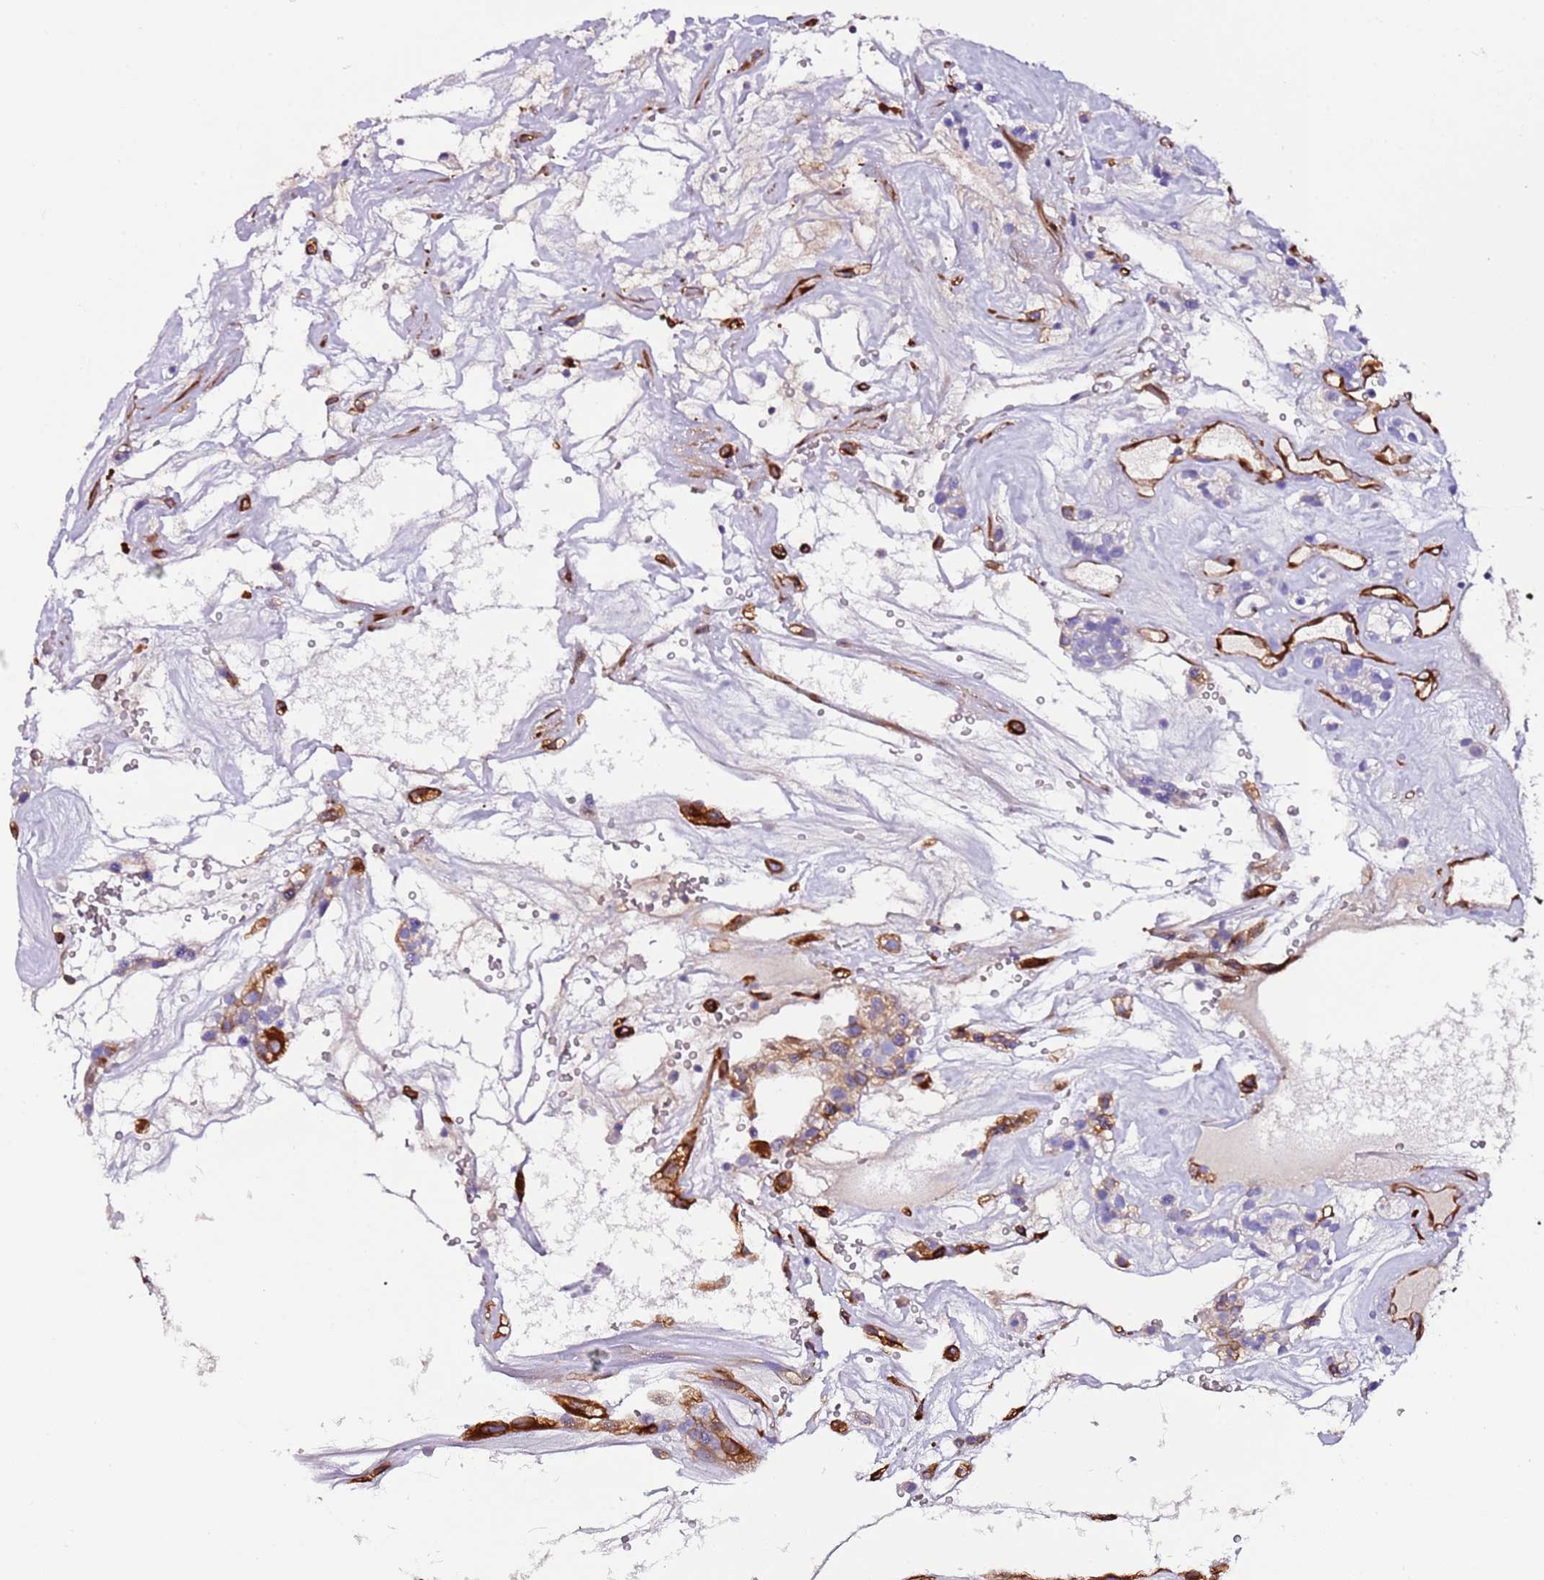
{"staining": {"intensity": "negative", "quantity": "none", "location": "none"}, "tissue": "renal cancer", "cell_type": "Tumor cells", "image_type": "cancer", "snomed": [{"axis": "morphology", "description": "Adenocarcinoma, NOS"}, {"axis": "topography", "description": "Kidney"}], "caption": "The IHC histopathology image has no significant staining in tumor cells of renal cancer (adenocarcinoma) tissue.", "gene": "FAM174C", "patient": {"sex": "female", "age": 57}}